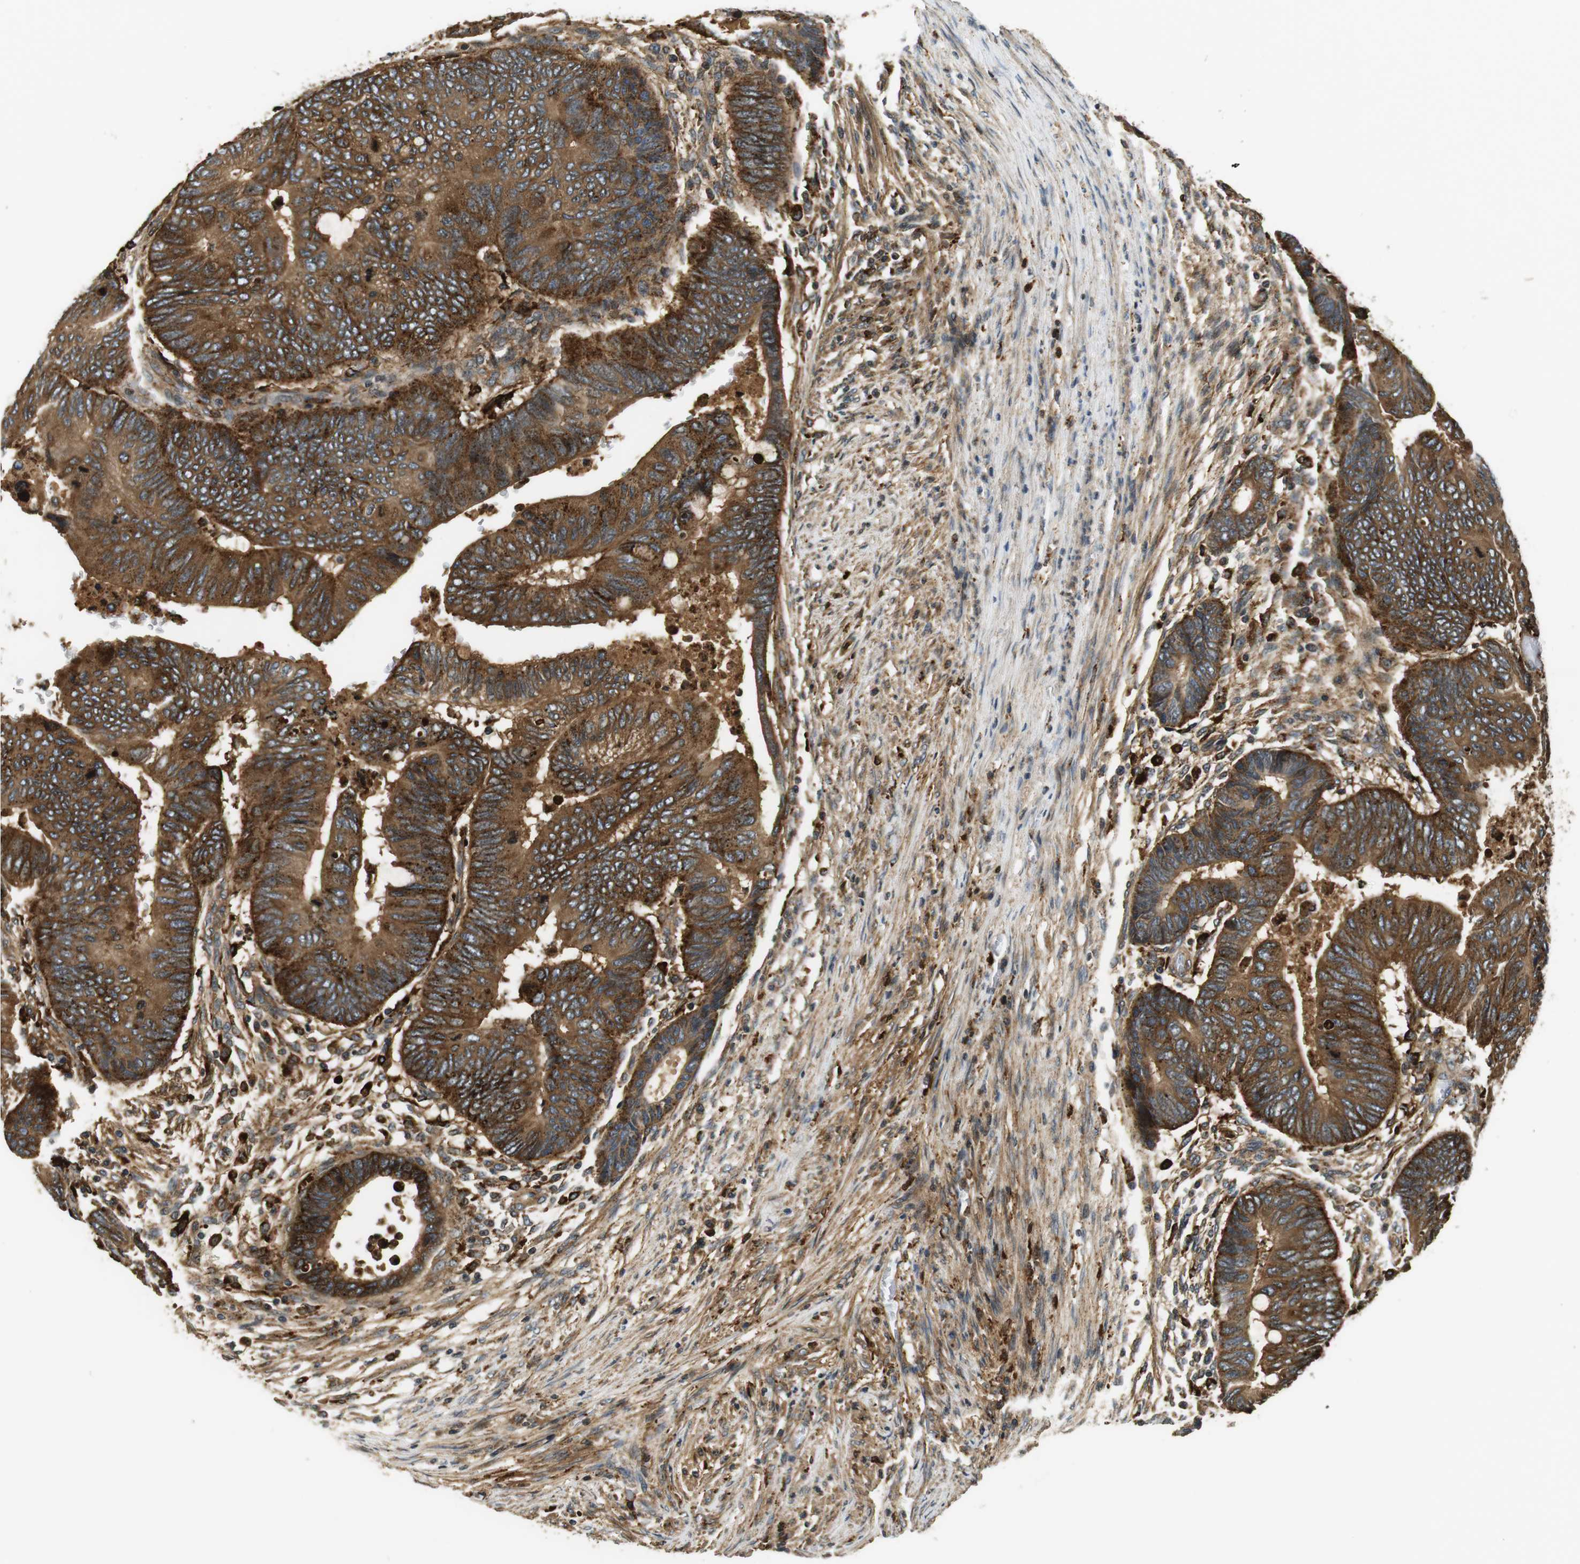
{"staining": {"intensity": "strong", "quantity": ">75%", "location": "cytoplasmic/membranous"}, "tissue": "colorectal cancer", "cell_type": "Tumor cells", "image_type": "cancer", "snomed": [{"axis": "morphology", "description": "Normal tissue, NOS"}, {"axis": "morphology", "description": "Adenocarcinoma, NOS"}, {"axis": "topography", "description": "Rectum"}, {"axis": "topography", "description": "Peripheral nerve tissue"}], "caption": "Colorectal cancer (adenocarcinoma) tissue reveals strong cytoplasmic/membranous staining in approximately >75% of tumor cells, visualized by immunohistochemistry.", "gene": "TXNRD1", "patient": {"sex": "male", "age": 92}}